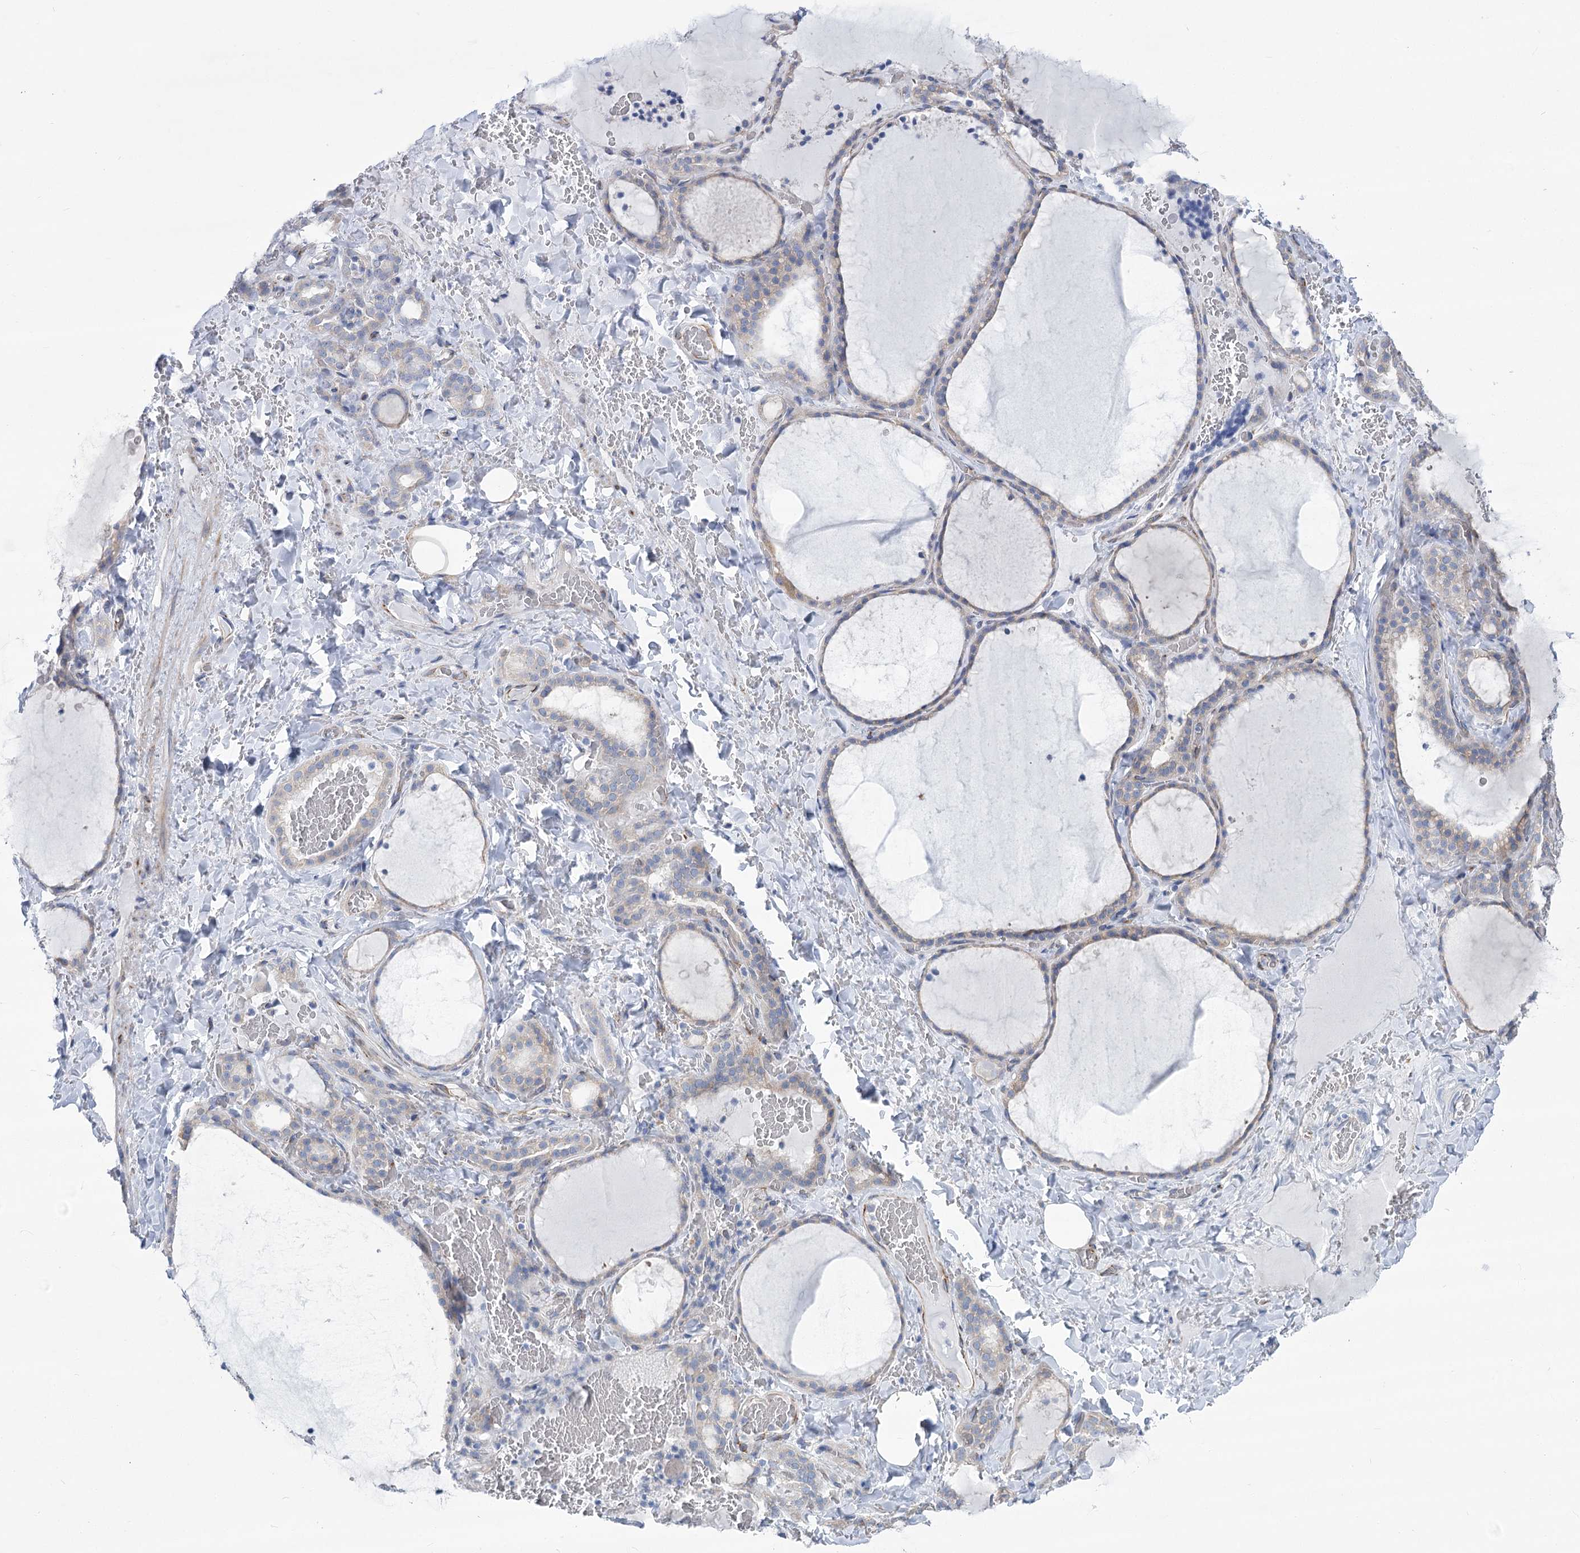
{"staining": {"intensity": "negative", "quantity": "none", "location": "none"}, "tissue": "thyroid gland", "cell_type": "Glandular cells", "image_type": "normal", "snomed": [{"axis": "morphology", "description": "Normal tissue, NOS"}, {"axis": "topography", "description": "Thyroid gland"}], "caption": "IHC of normal human thyroid gland shows no staining in glandular cells. The staining was performed using DAB (3,3'-diaminobenzidine) to visualize the protein expression in brown, while the nuclei were stained in blue with hematoxylin (Magnification: 20x).", "gene": "YTHDC2", "patient": {"sex": "female", "age": 22}}